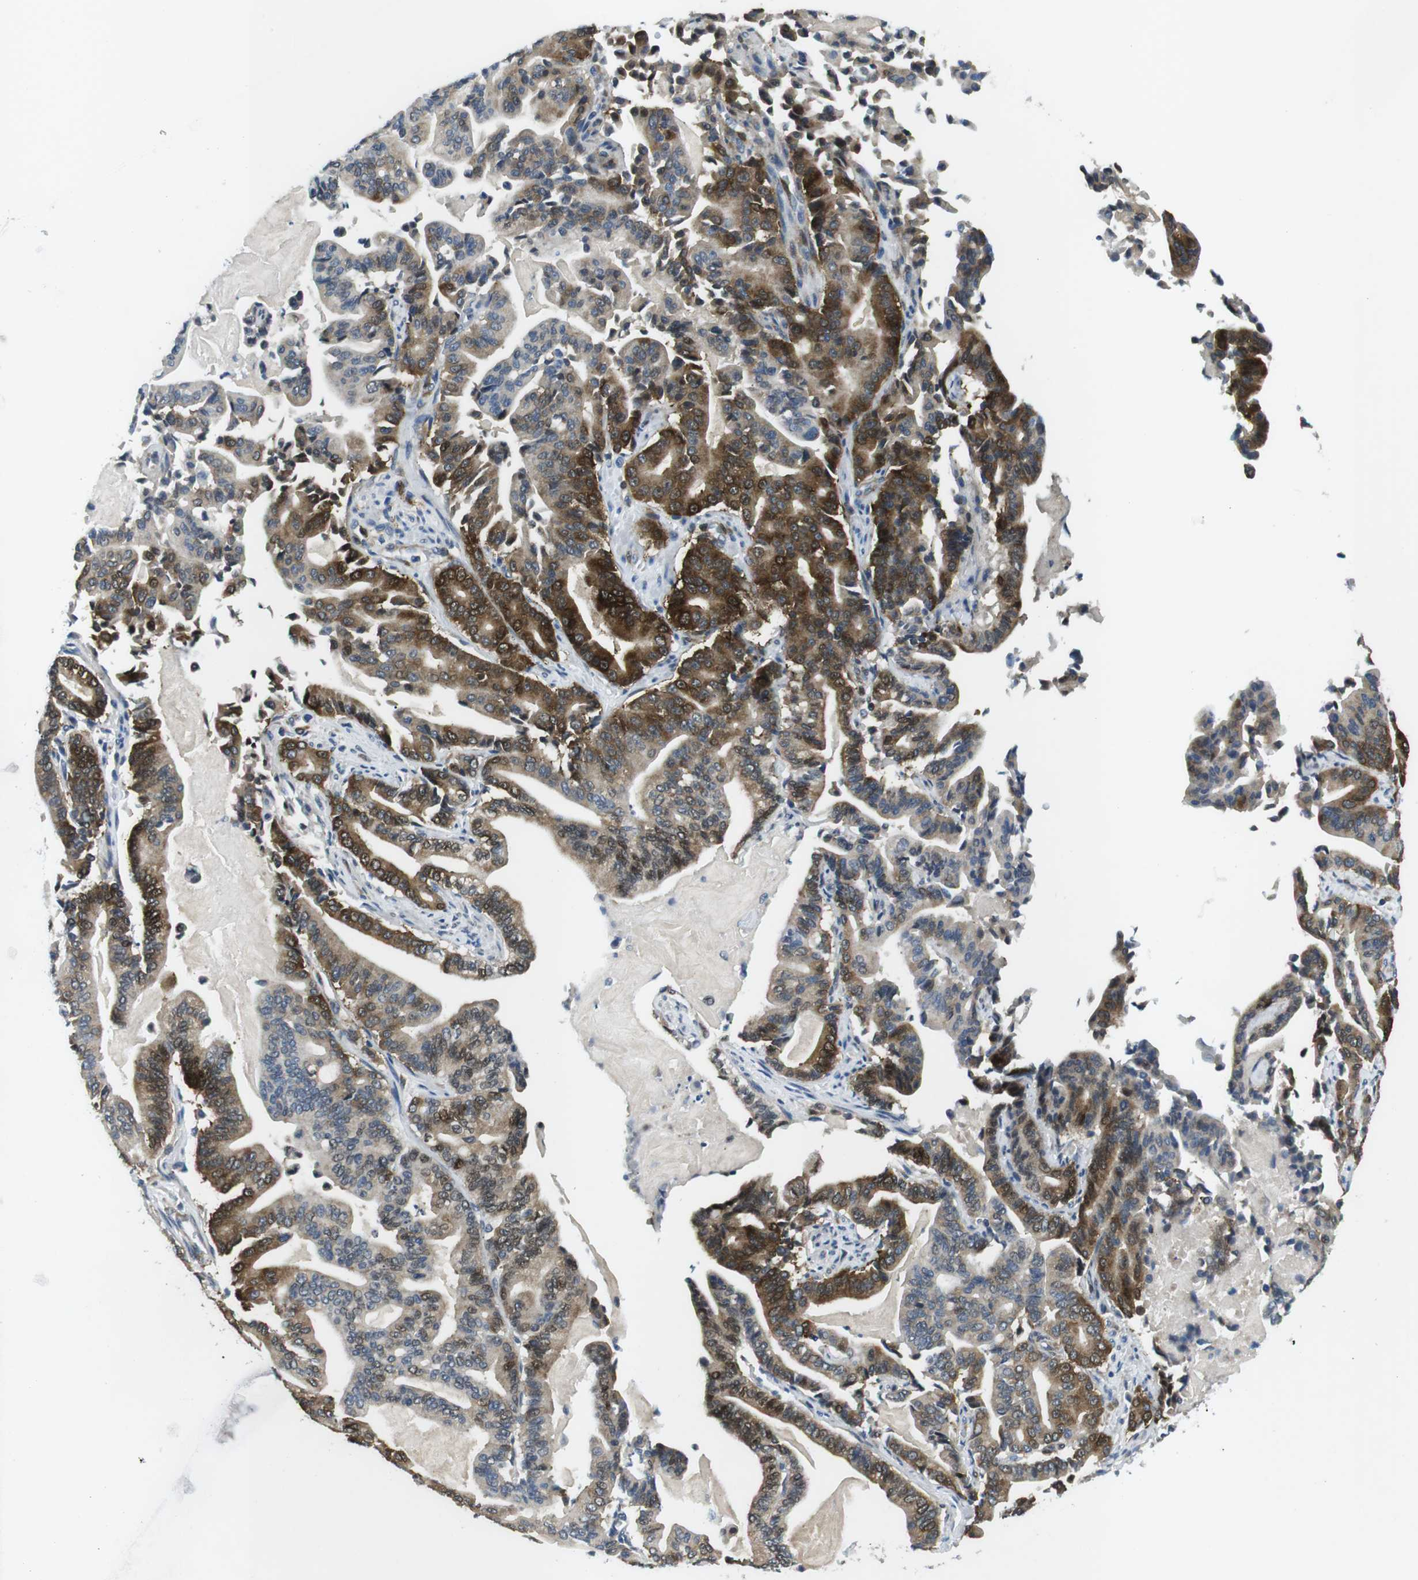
{"staining": {"intensity": "strong", "quantity": ">75%", "location": "cytoplasmic/membranous"}, "tissue": "pancreatic cancer", "cell_type": "Tumor cells", "image_type": "cancer", "snomed": [{"axis": "morphology", "description": "Normal tissue, NOS"}, {"axis": "morphology", "description": "Adenocarcinoma, NOS"}, {"axis": "topography", "description": "Pancreas"}], "caption": "Immunohistochemistry staining of pancreatic cancer, which reveals high levels of strong cytoplasmic/membranous staining in approximately >75% of tumor cells indicating strong cytoplasmic/membranous protein positivity. The staining was performed using DAB (brown) for protein detection and nuclei were counterstained in hematoxylin (blue).", "gene": "PHLDA1", "patient": {"sex": "male", "age": 63}}